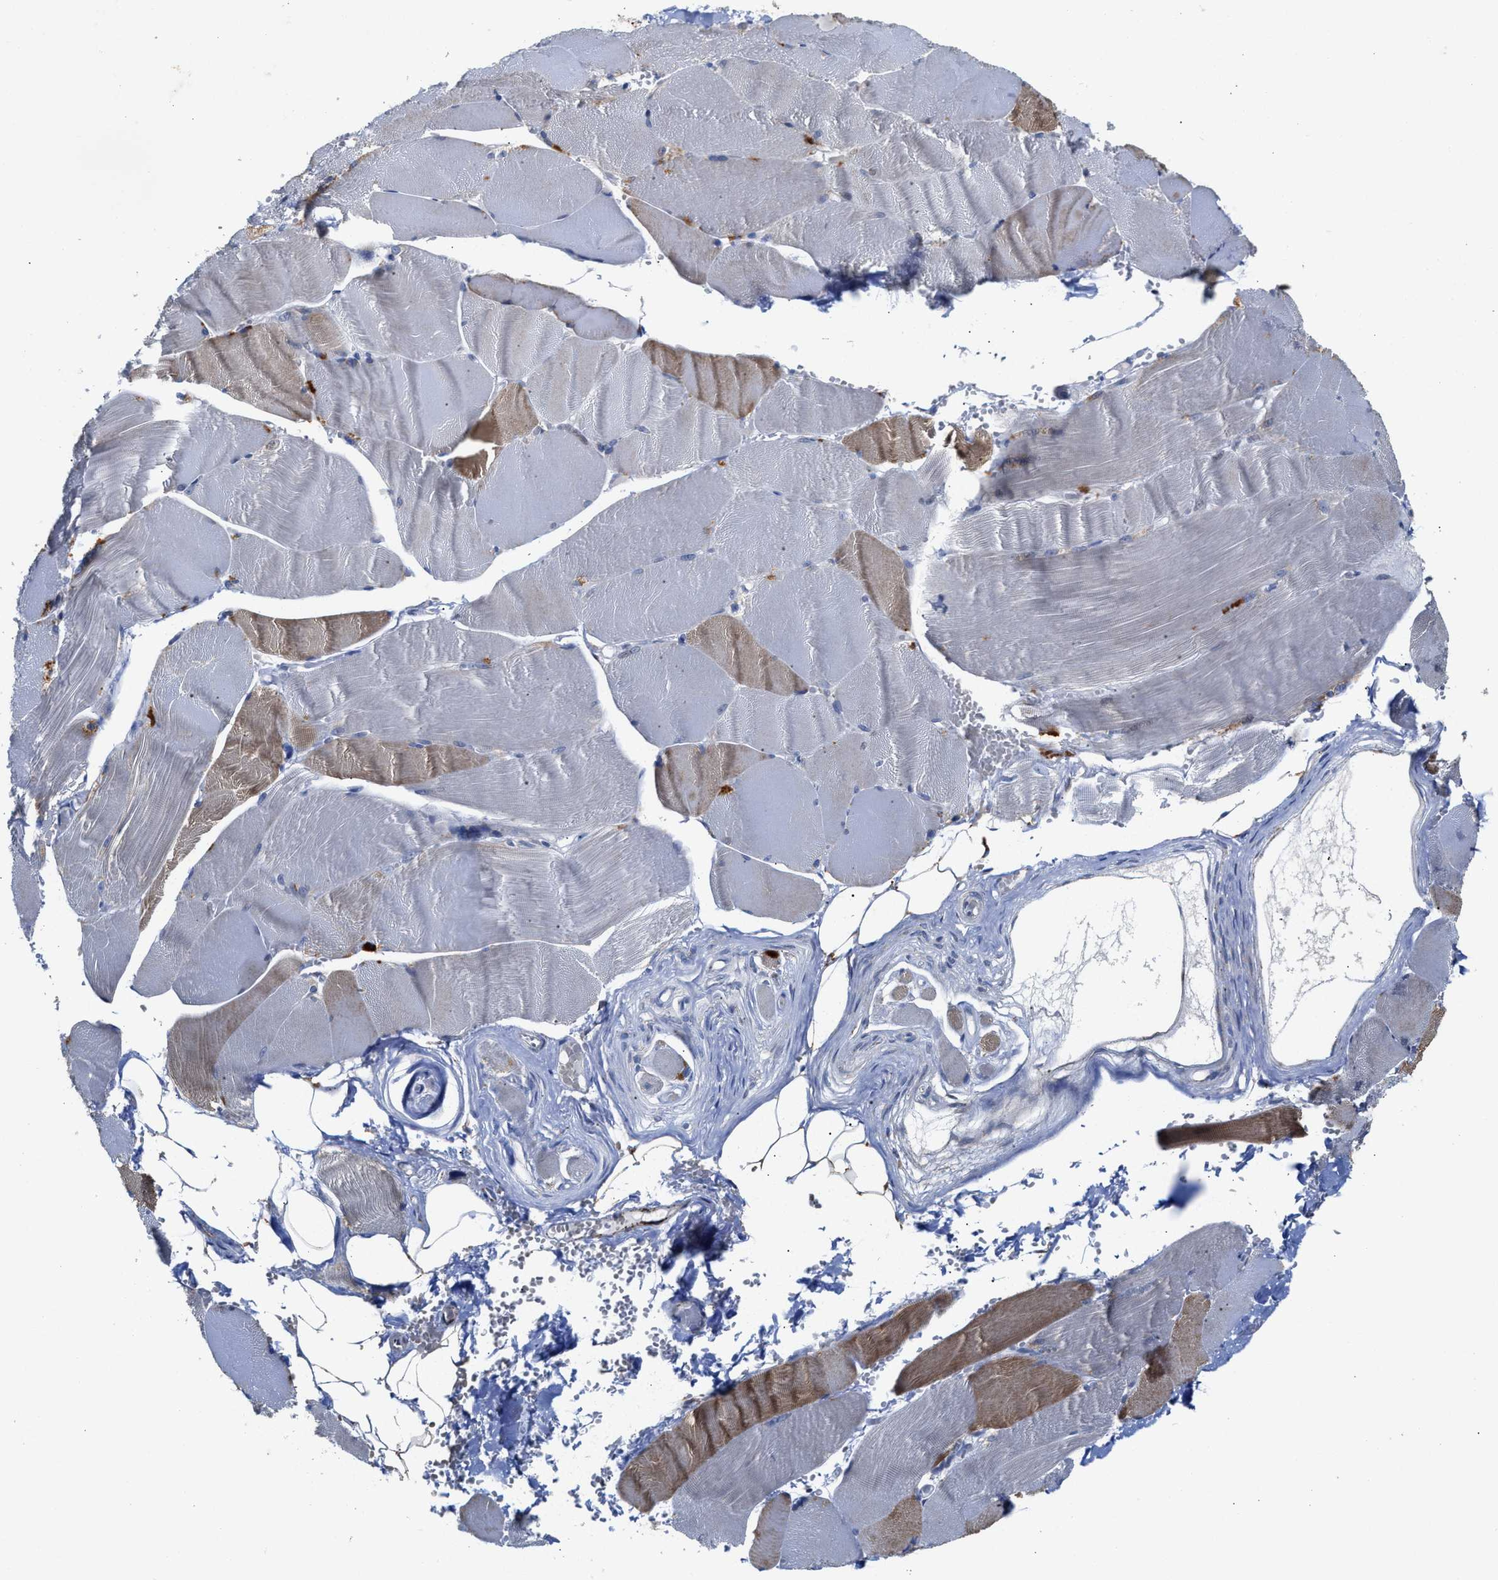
{"staining": {"intensity": "weak", "quantity": "25%-75%", "location": "cytoplasmic/membranous"}, "tissue": "skeletal muscle", "cell_type": "Myocytes", "image_type": "normal", "snomed": [{"axis": "morphology", "description": "Normal tissue, NOS"}, {"axis": "topography", "description": "Skin"}, {"axis": "topography", "description": "Skeletal muscle"}], "caption": "Approximately 25%-75% of myocytes in unremarkable skeletal muscle show weak cytoplasmic/membranous protein positivity as visualized by brown immunohistochemical staining.", "gene": "JAG1", "patient": {"sex": "male", "age": 83}}